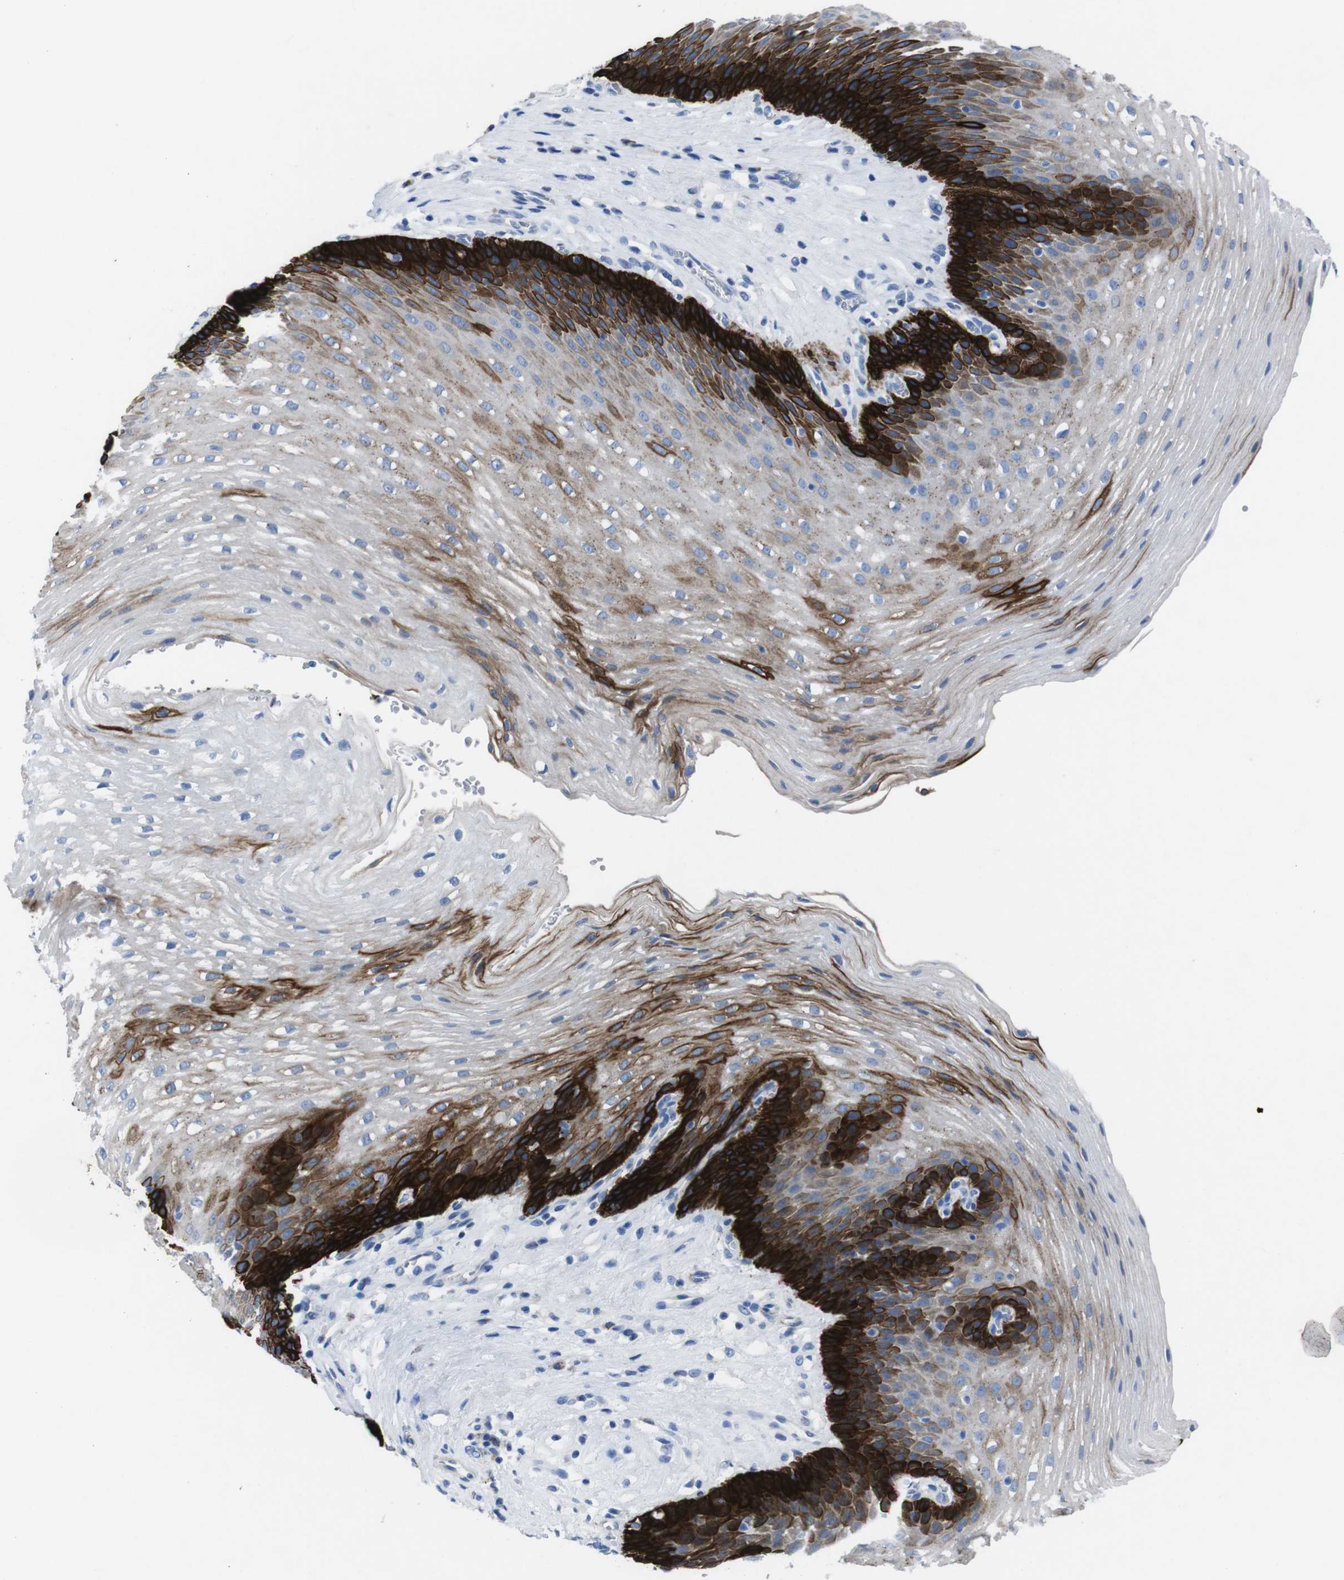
{"staining": {"intensity": "strong", "quantity": "25%-75%", "location": "cytoplasmic/membranous"}, "tissue": "esophagus", "cell_type": "Squamous epithelial cells", "image_type": "normal", "snomed": [{"axis": "morphology", "description": "Normal tissue, NOS"}, {"axis": "topography", "description": "Esophagus"}], "caption": "DAB immunohistochemical staining of unremarkable human esophagus displays strong cytoplasmic/membranous protein staining in approximately 25%-75% of squamous epithelial cells. (IHC, brightfield microscopy, high magnification).", "gene": "GJB2", "patient": {"sex": "male", "age": 48}}